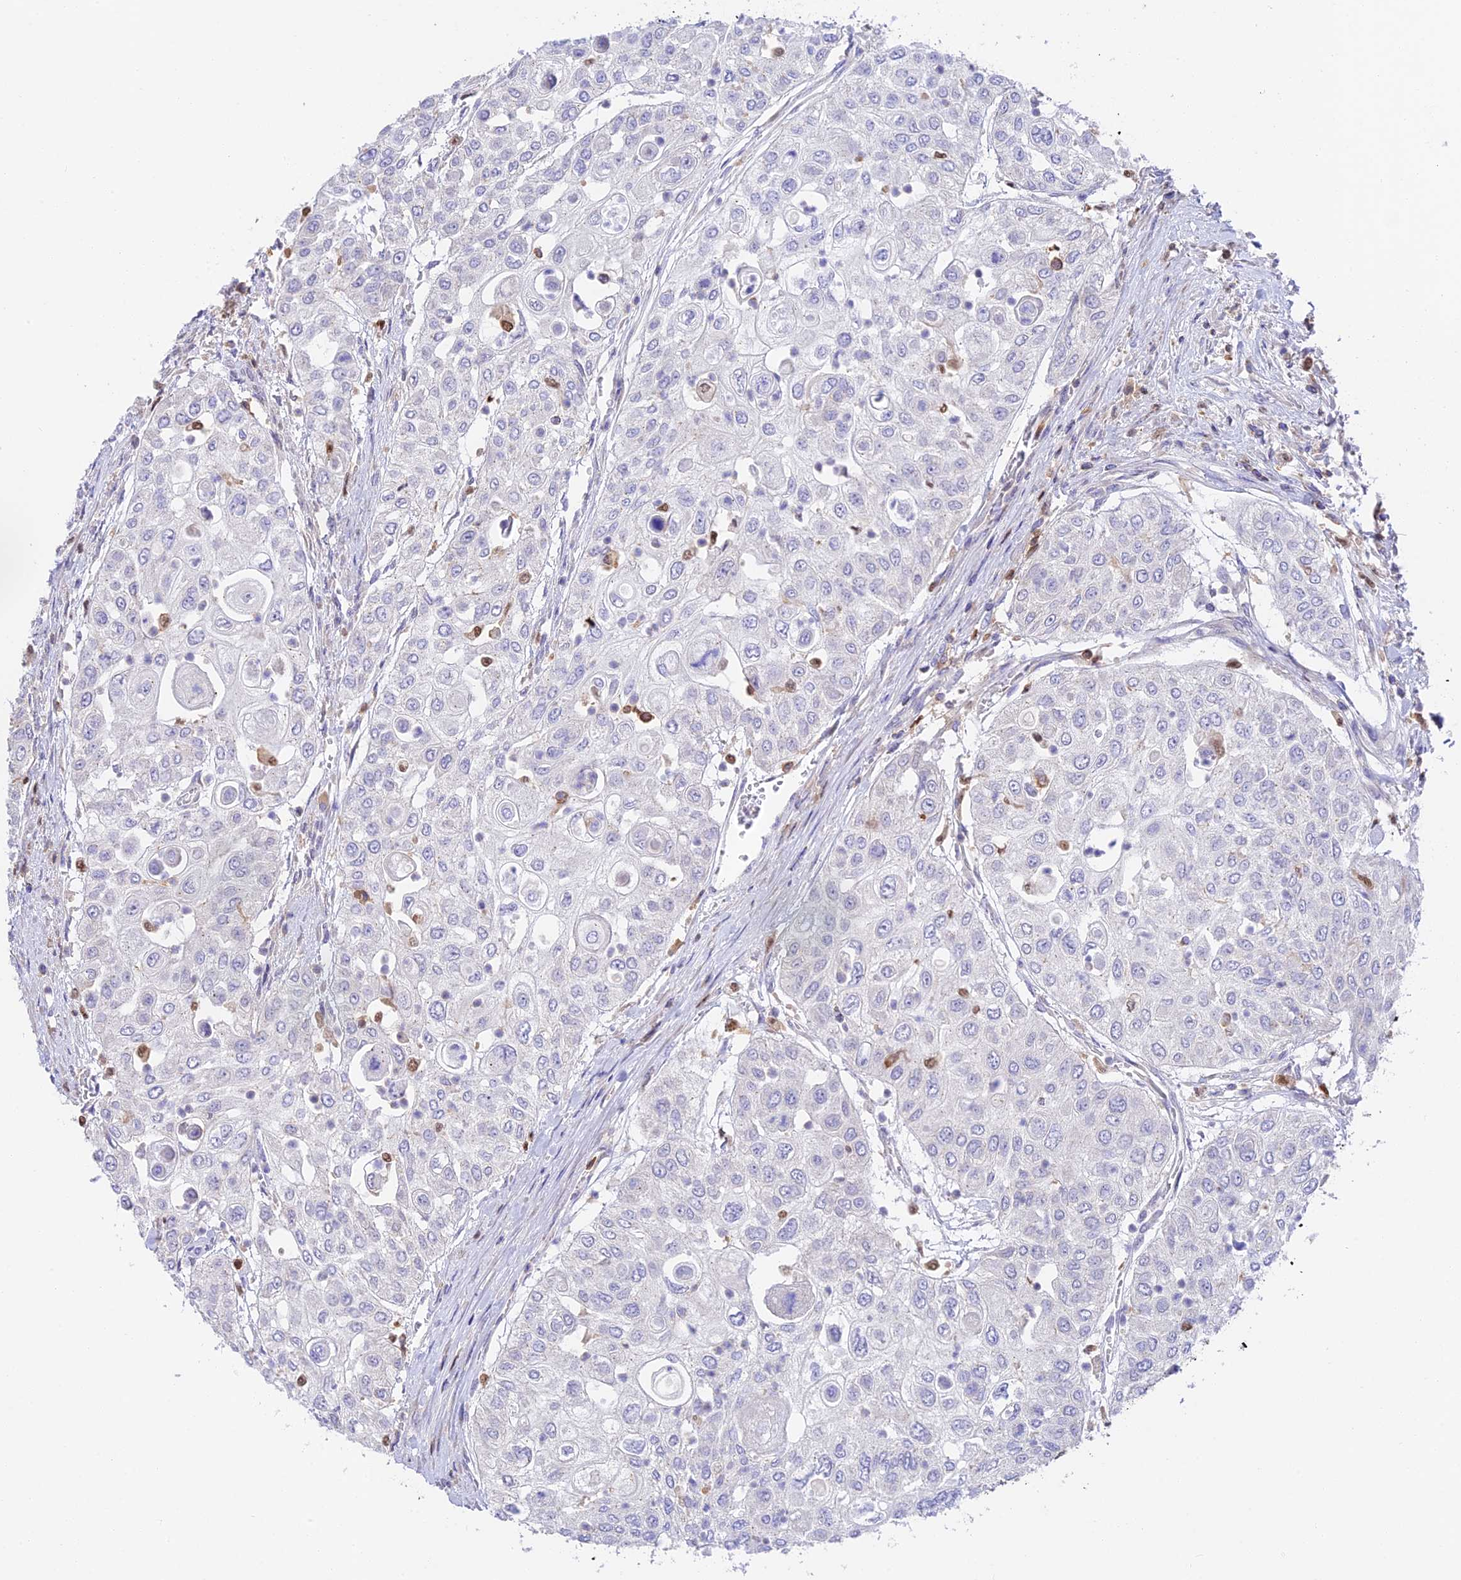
{"staining": {"intensity": "negative", "quantity": "none", "location": "none"}, "tissue": "urothelial cancer", "cell_type": "Tumor cells", "image_type": "cancer", "snomed": [{"axis": "morphology", "description": "Urothelial carcinoma, High grade"}, {"axis": "topography", "description": "Urinary bladder"}], "caption": "The histopathology image exhibits no significant staining in tumor cells of urothelial cancer.", "gene": "DENND1C", "patient": {"sex": "female", "age": 79}}